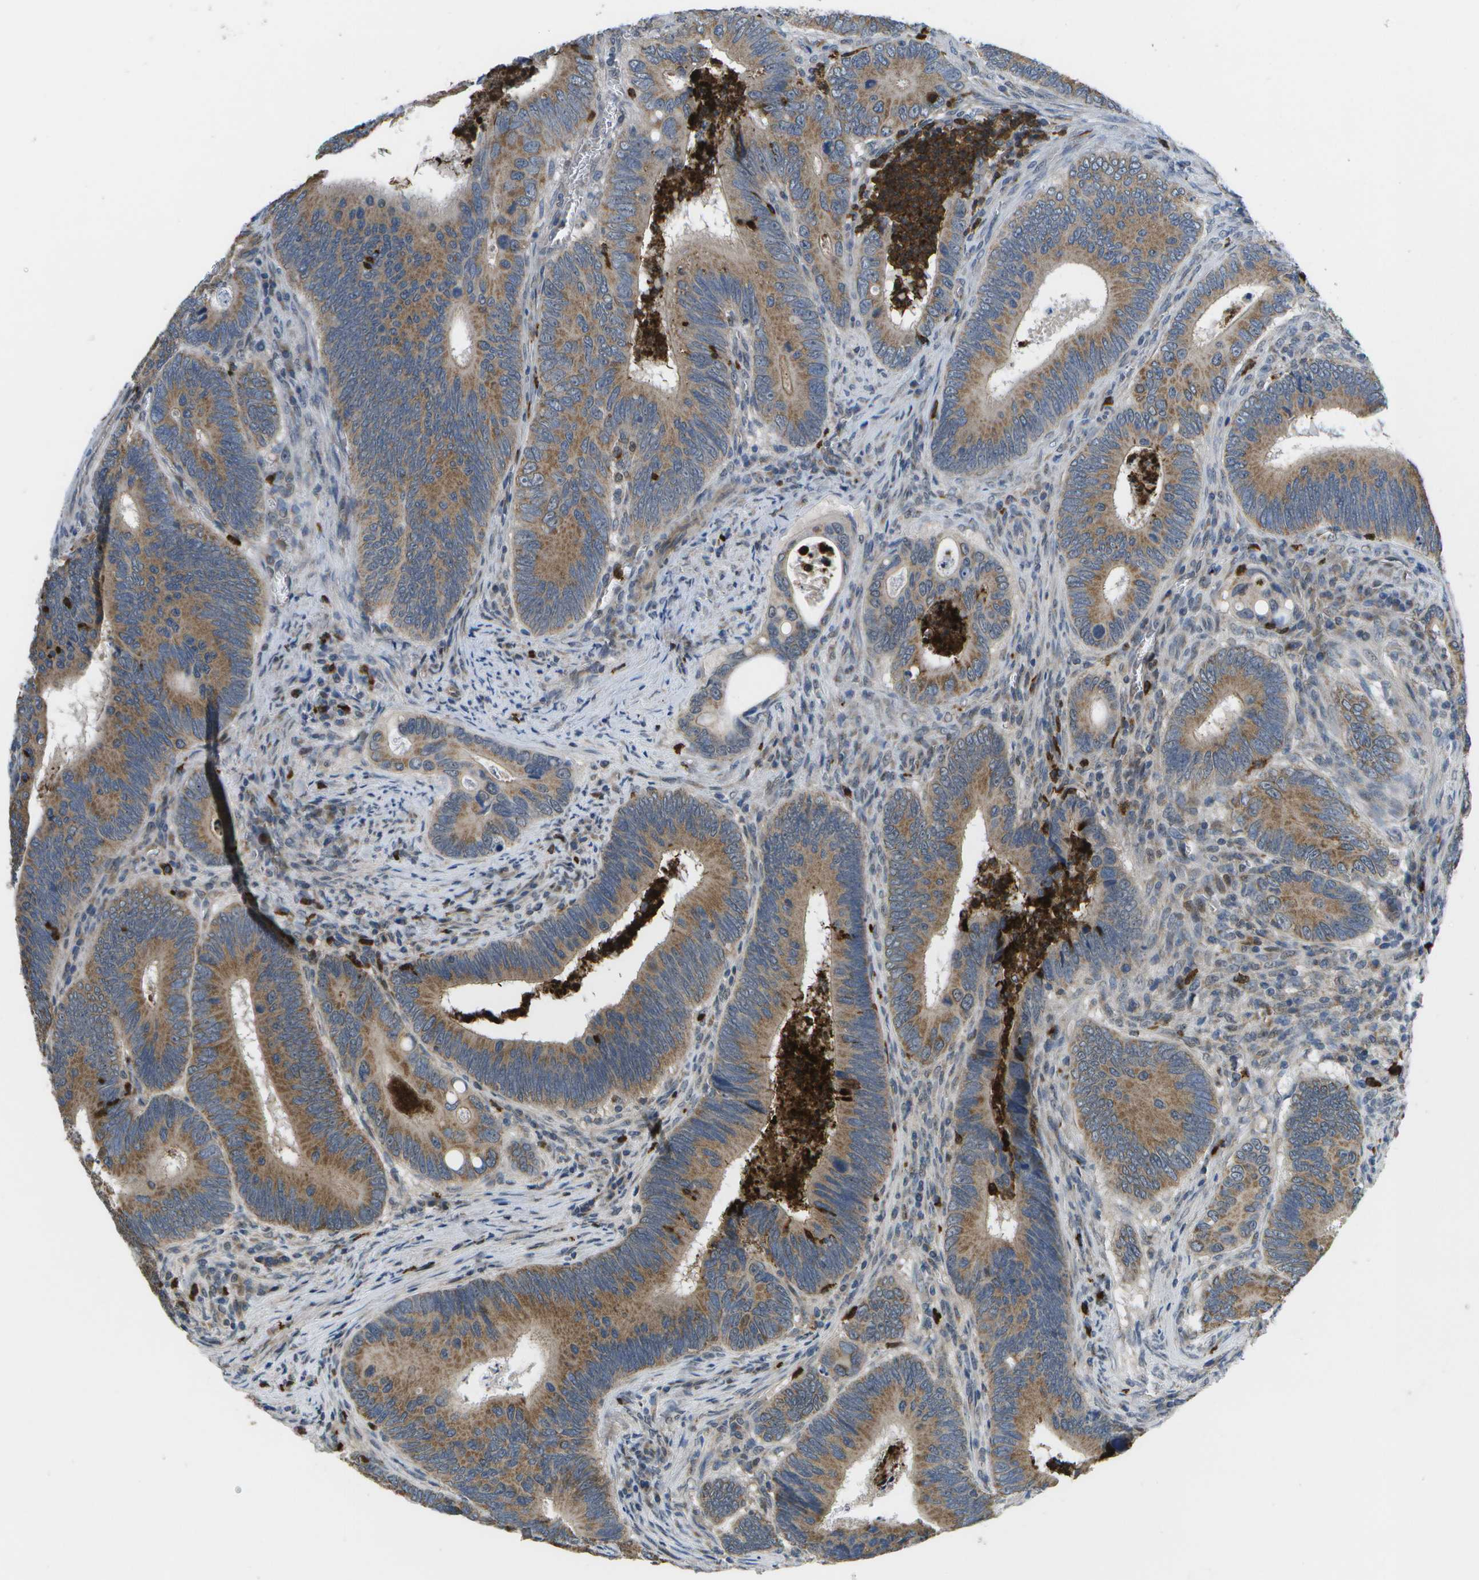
{"staining": {"intensity": "moderate", "quantity": ">75%", "location": "cytoplasmic/membranous"}, "tissue": "colorectal cancer", "cell_type": "Tumor cells", "image_type": "cancer", "snomed": [{"axis": "morphology", "description": "Inflammation, NOS"}, {"axis": "morphology", "description": "Adenocarcinoma, NOS"}, {"axis": "topography", "description": "Colon"}], "caption": "Immunohistochemistry (IHC) (DAB (3,3'-diaminobenzidine)) staining of colorectal adenocarcinoma reveals moderate cytoplasmic/membranous protein staining in about >75% of tumor cells.", "gene": "GALNT15", "patient": {"sex": "male", "age": 72}}